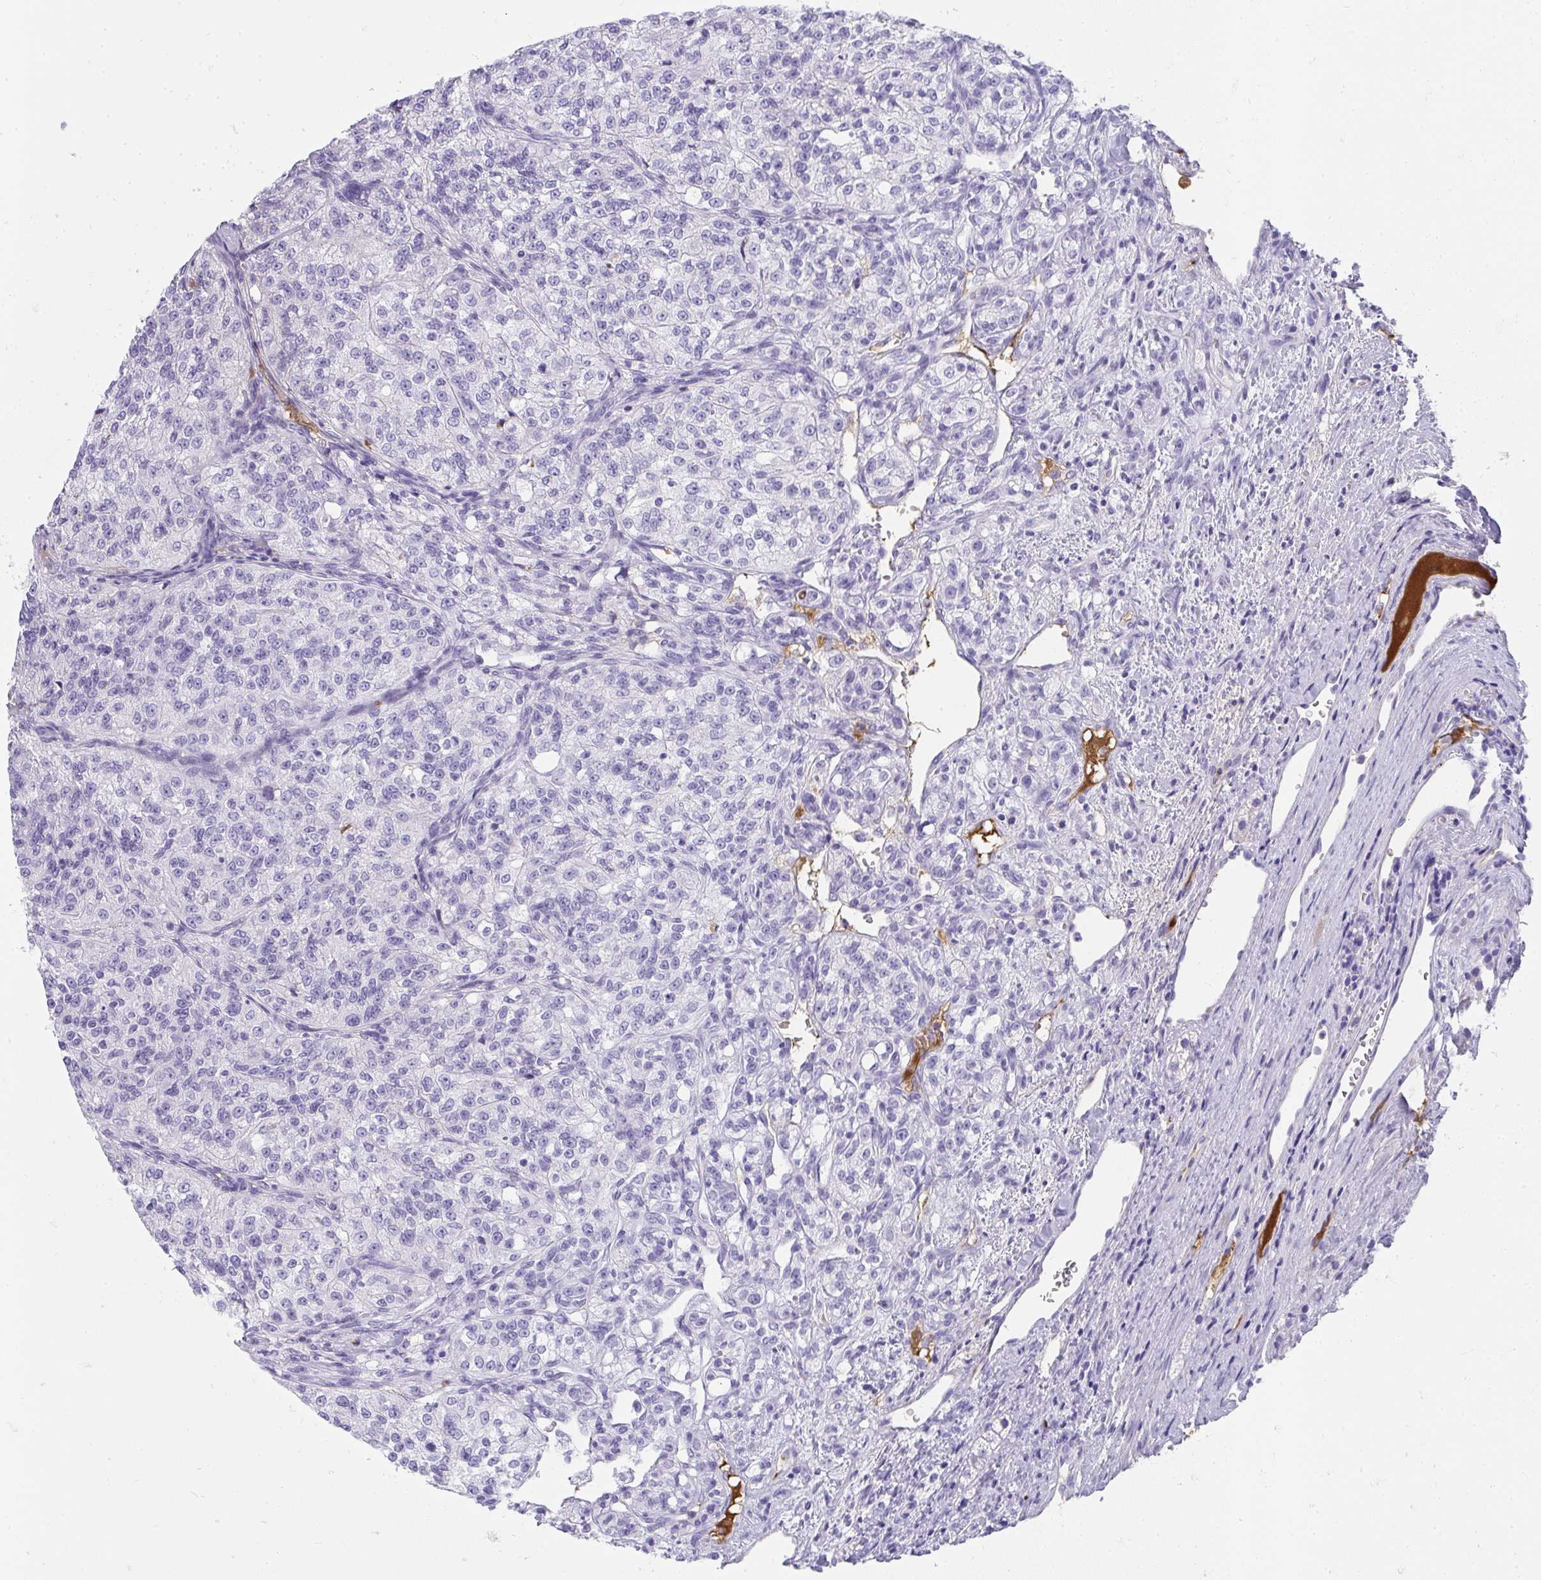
{"staining": {"intensity": "negative", "quantity": "none", "location": "none"}, "tissue": "renal cancer", "cell_type": "Tumor cells", "image_type": "cancer", "snomed": [{"axis": "morphology", "description": "Adenocarcinoma, NOS"}, {"axis": "topography", "description": "Kidney"}], "caption": "Tumor cells show no significant positivity in renal cancer (adenocarcinoma).", "gene": "ZSWIM3", "patient": {"sex": "female", "age": 63}}